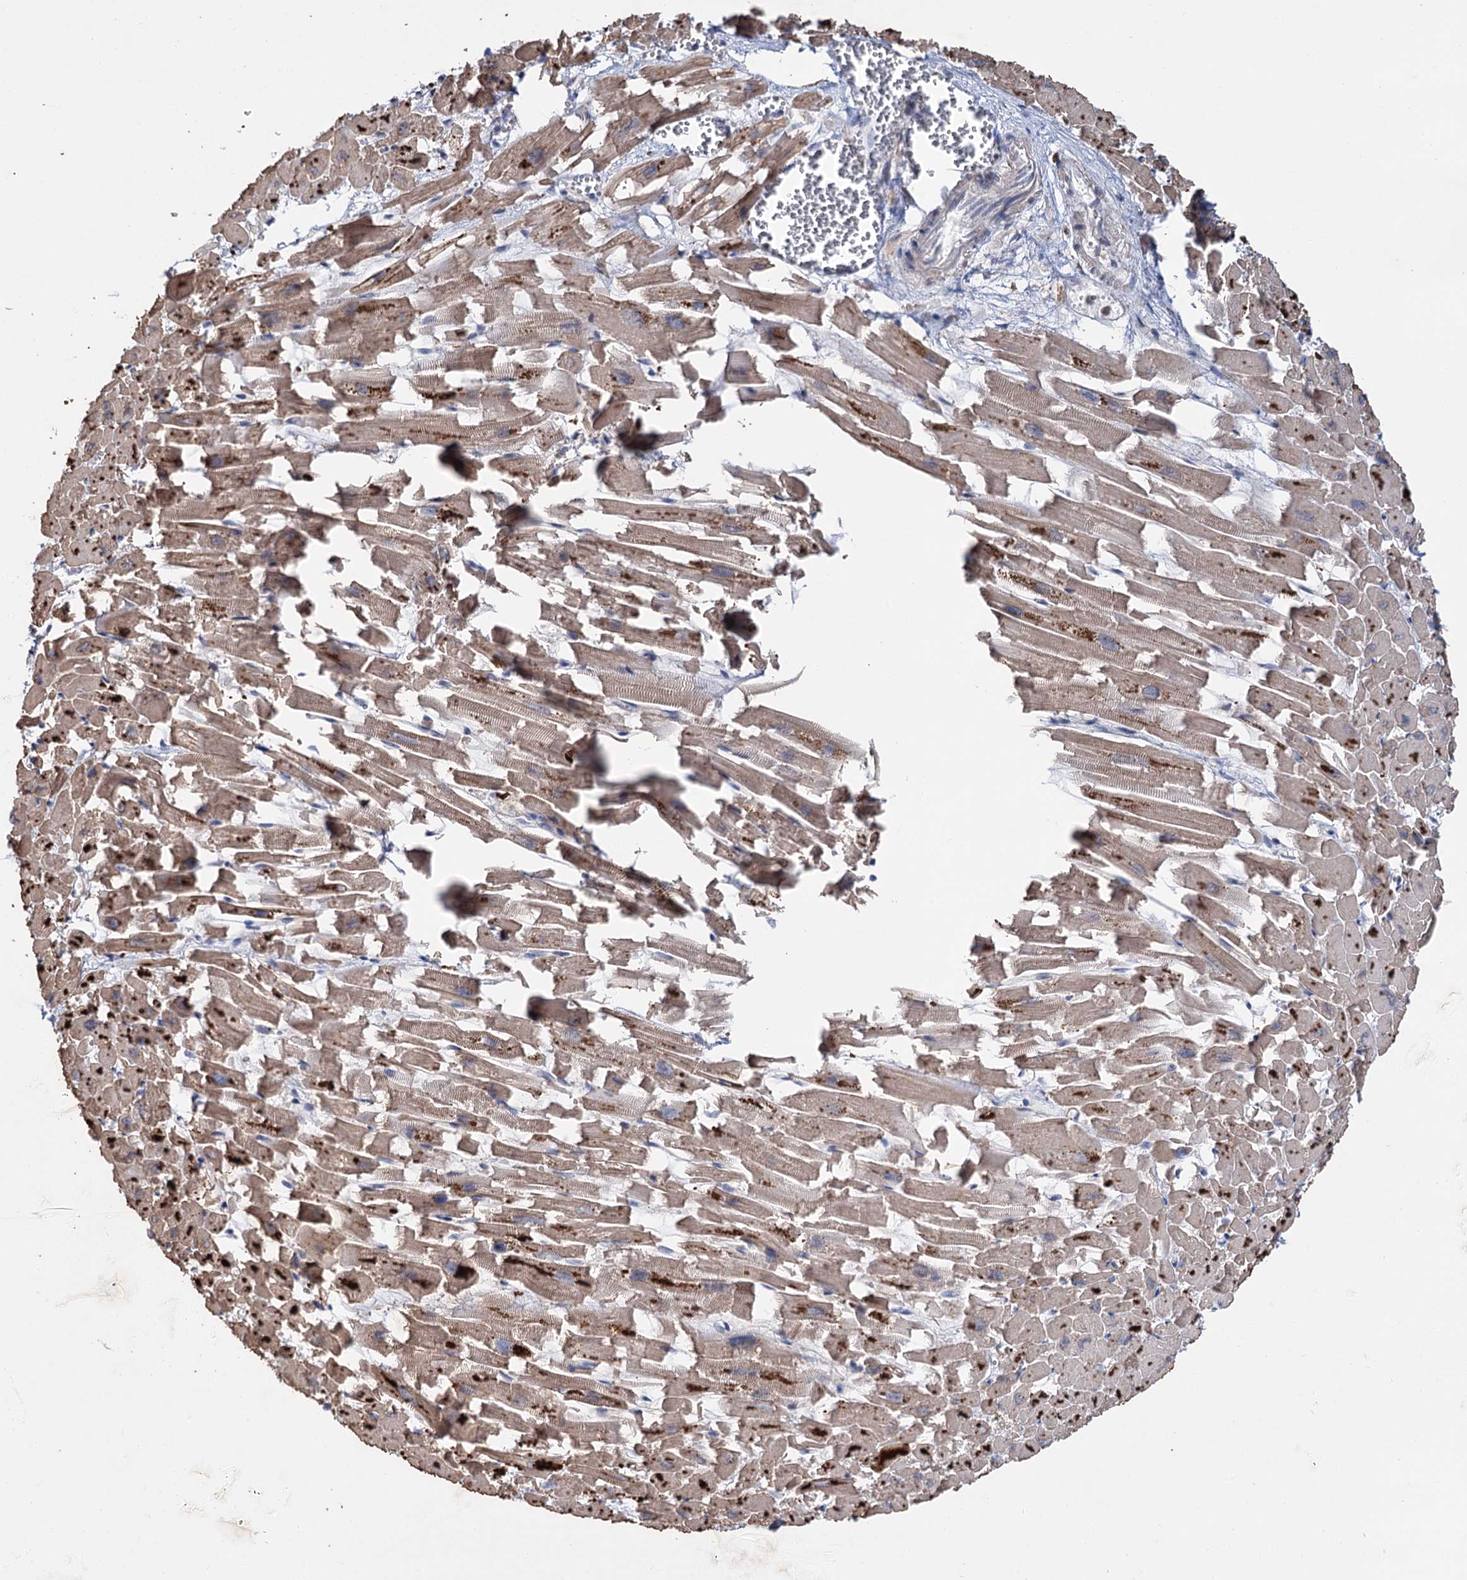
{"staining": {"intensity": "moderate", "quantity": ">75%", "location": "cytoplasmic/membranous"}, "tissue": "heart muscle", "cell_type": "Cardiomyocytes", "image_type": "normal", "snomed": [{"axis": "morphology", "description": "Normal tissue, NOS"}, {"axis": "topography", "description": "Heart"}], "caption": "IHC histopathology image of normal heart muscle: heart muscle stained using immunohistochemistry demonstrates medium levels of moderate protein expression localized specifically in the cytoplasmic/membranous of cardiomyocytes, appearing as a cytoplasmic/membranous brown color.", "gene": "PTPN3", "patient": {"sex": "female", "age": 64}}